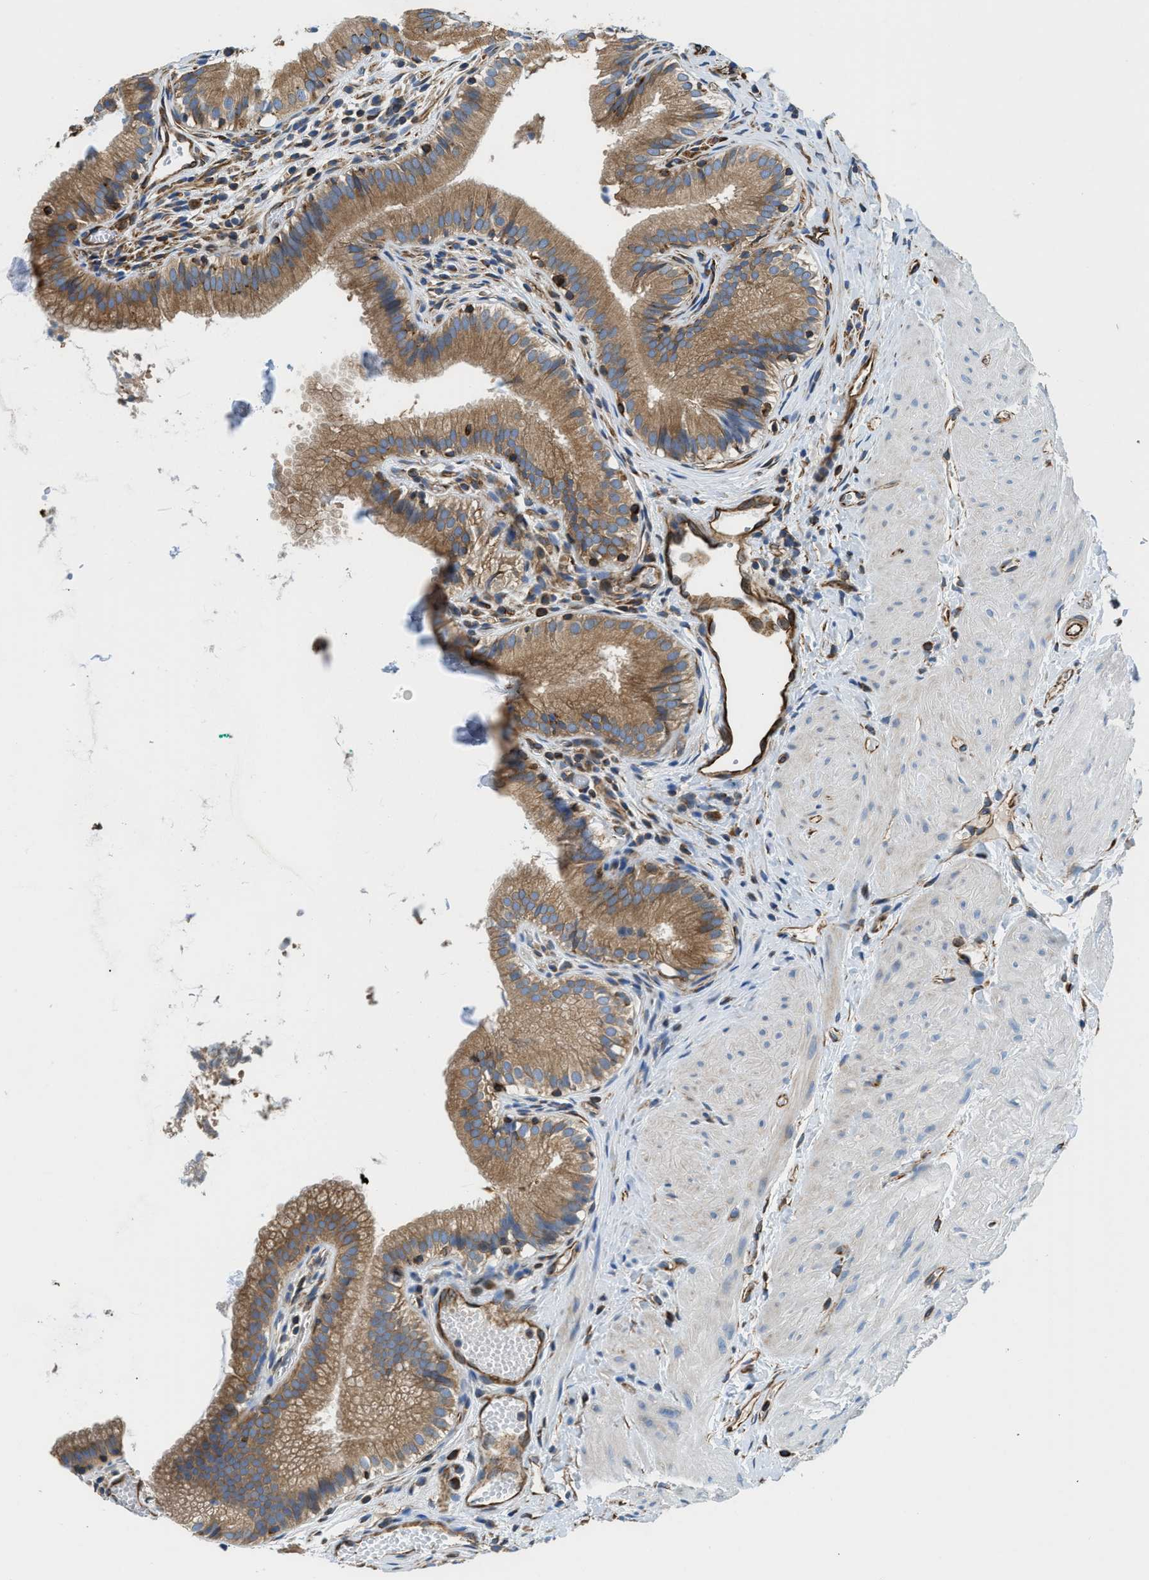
{"staining": {"intensity": "moderate", "quantity": ">75%", "location": "cytoplasmic/membranous"}, "tissue": "gallbladder", "cell_type": "Glandular cells", "image_type": "normal", "snomed": [{"axis": "morphology", "description": "Normal tissue, NOS"}, {"axis": "topography", "description": "Gallbladder"}], "caption": "Glandular cells demonstrate medium levels of moderate cytoplasmic/membranous staining in about >75% of cells in normal gallbladder. The staining was performed using DAB (3,3'-diaminobenzidine) to visualize the protein expression in brown, while the nuclei were stained in blue with hematoxylin (Magnification: 20x).", "gene": "HSD17B12", "patient": {"sex": "female", "age": 26}}